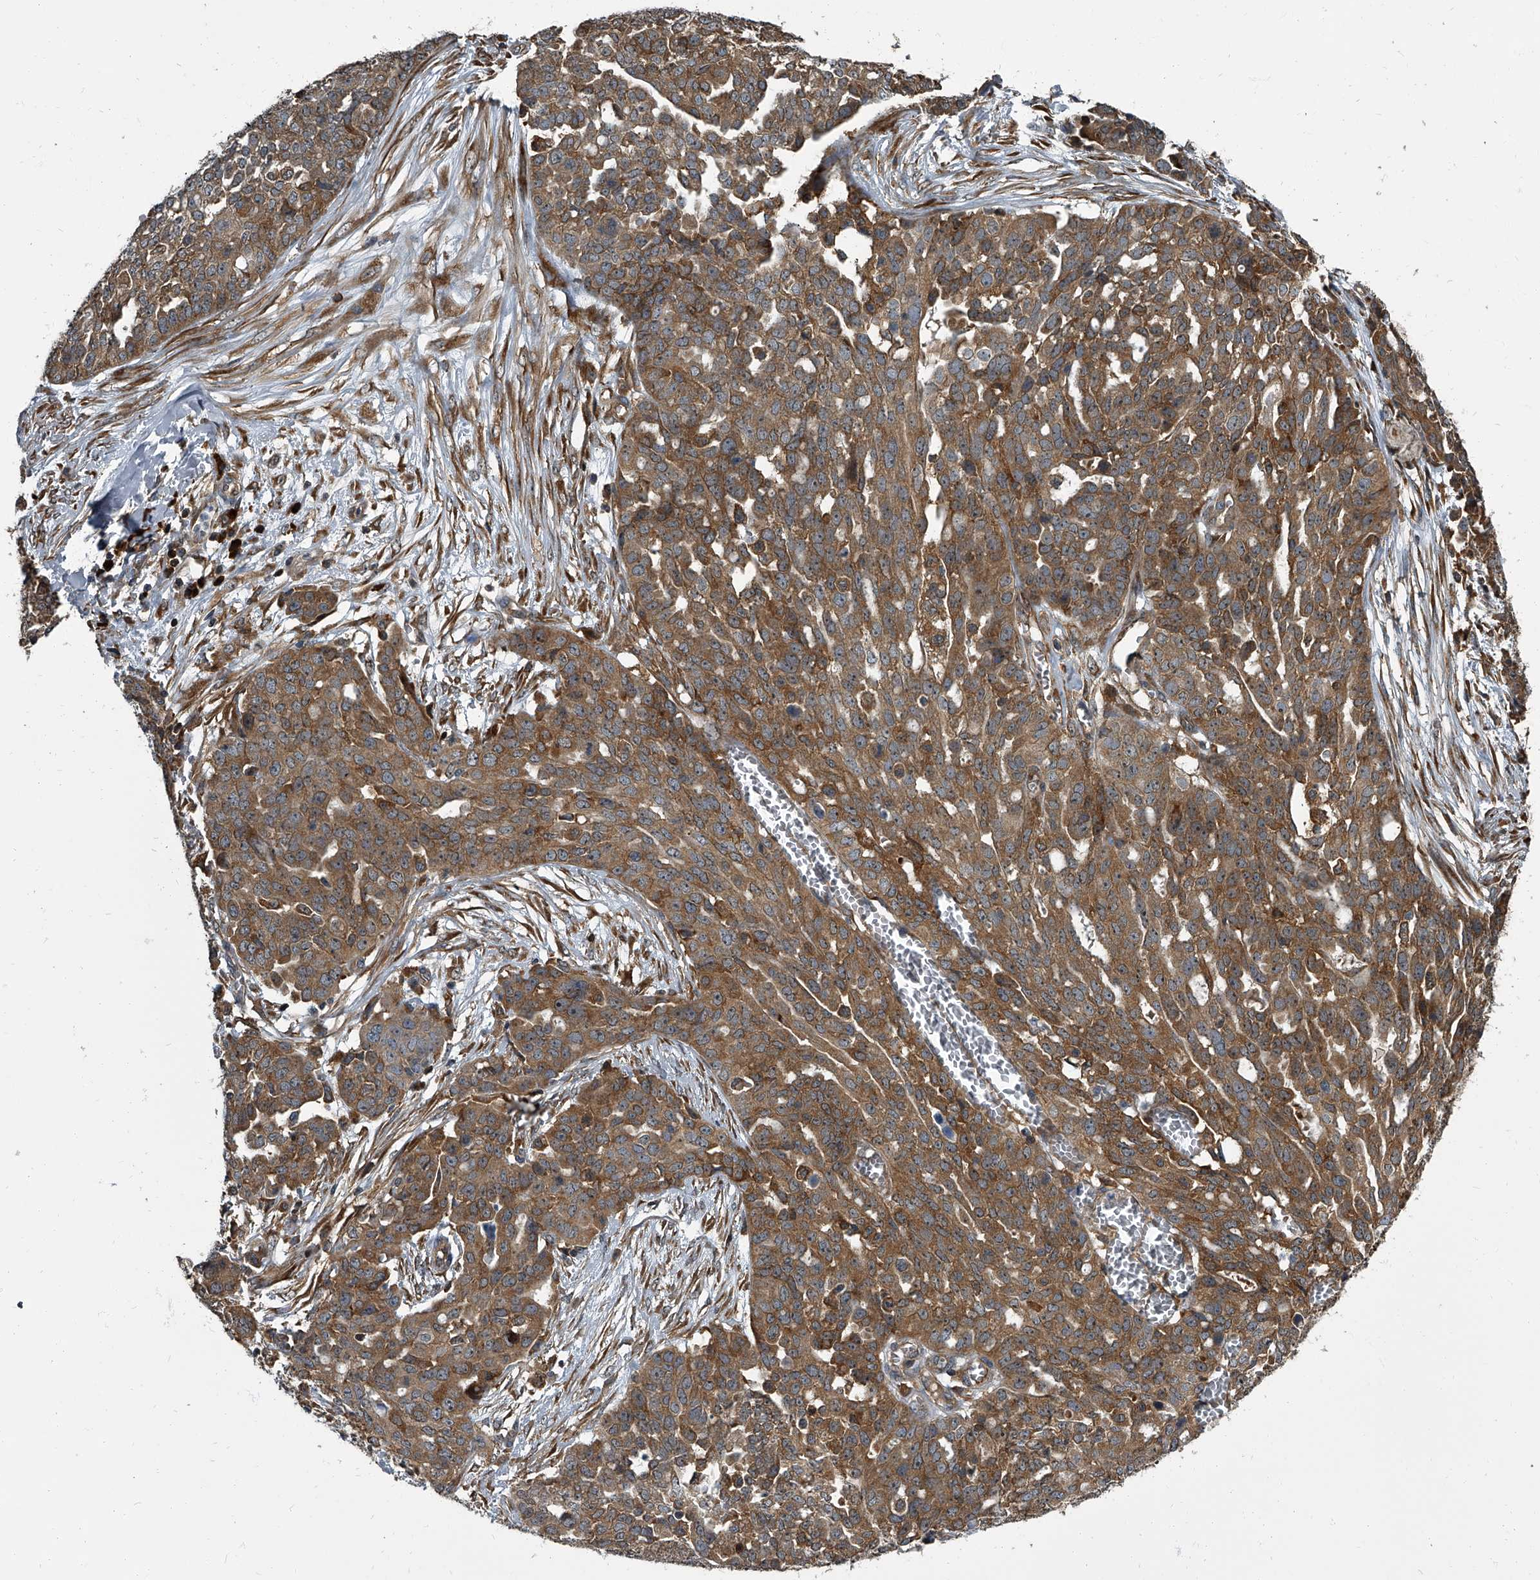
{"staining": {"intensity": "moderate", "quantity": ">75%", "location": "cytoplasmic/membranous"}, "tissue": "ovarian cancer", "cell_type": "Tumor cells", "image_type": "cancer", "snomed": [{"axis": "morphology", "description": "Cystadenocarcinoma, serous, NOS"}, {"axis": "topography", "description": "Soft tissue"}, {"axis": "topography", "description": "Ovary"}], "caption": "Immunohistochemical staining of human ovarian cancer (serous cystadenocarcinoma) exhibits medium levels of moderate cytoplasmic/membranous positivity in about >75% of tumor cells. Using DAB (brown) and hematoxylin (blue) stains, captured at high magnification using brightfield microscopy.", "gene": "CDV3", "patient": {"sex": "female", "age": 57}}